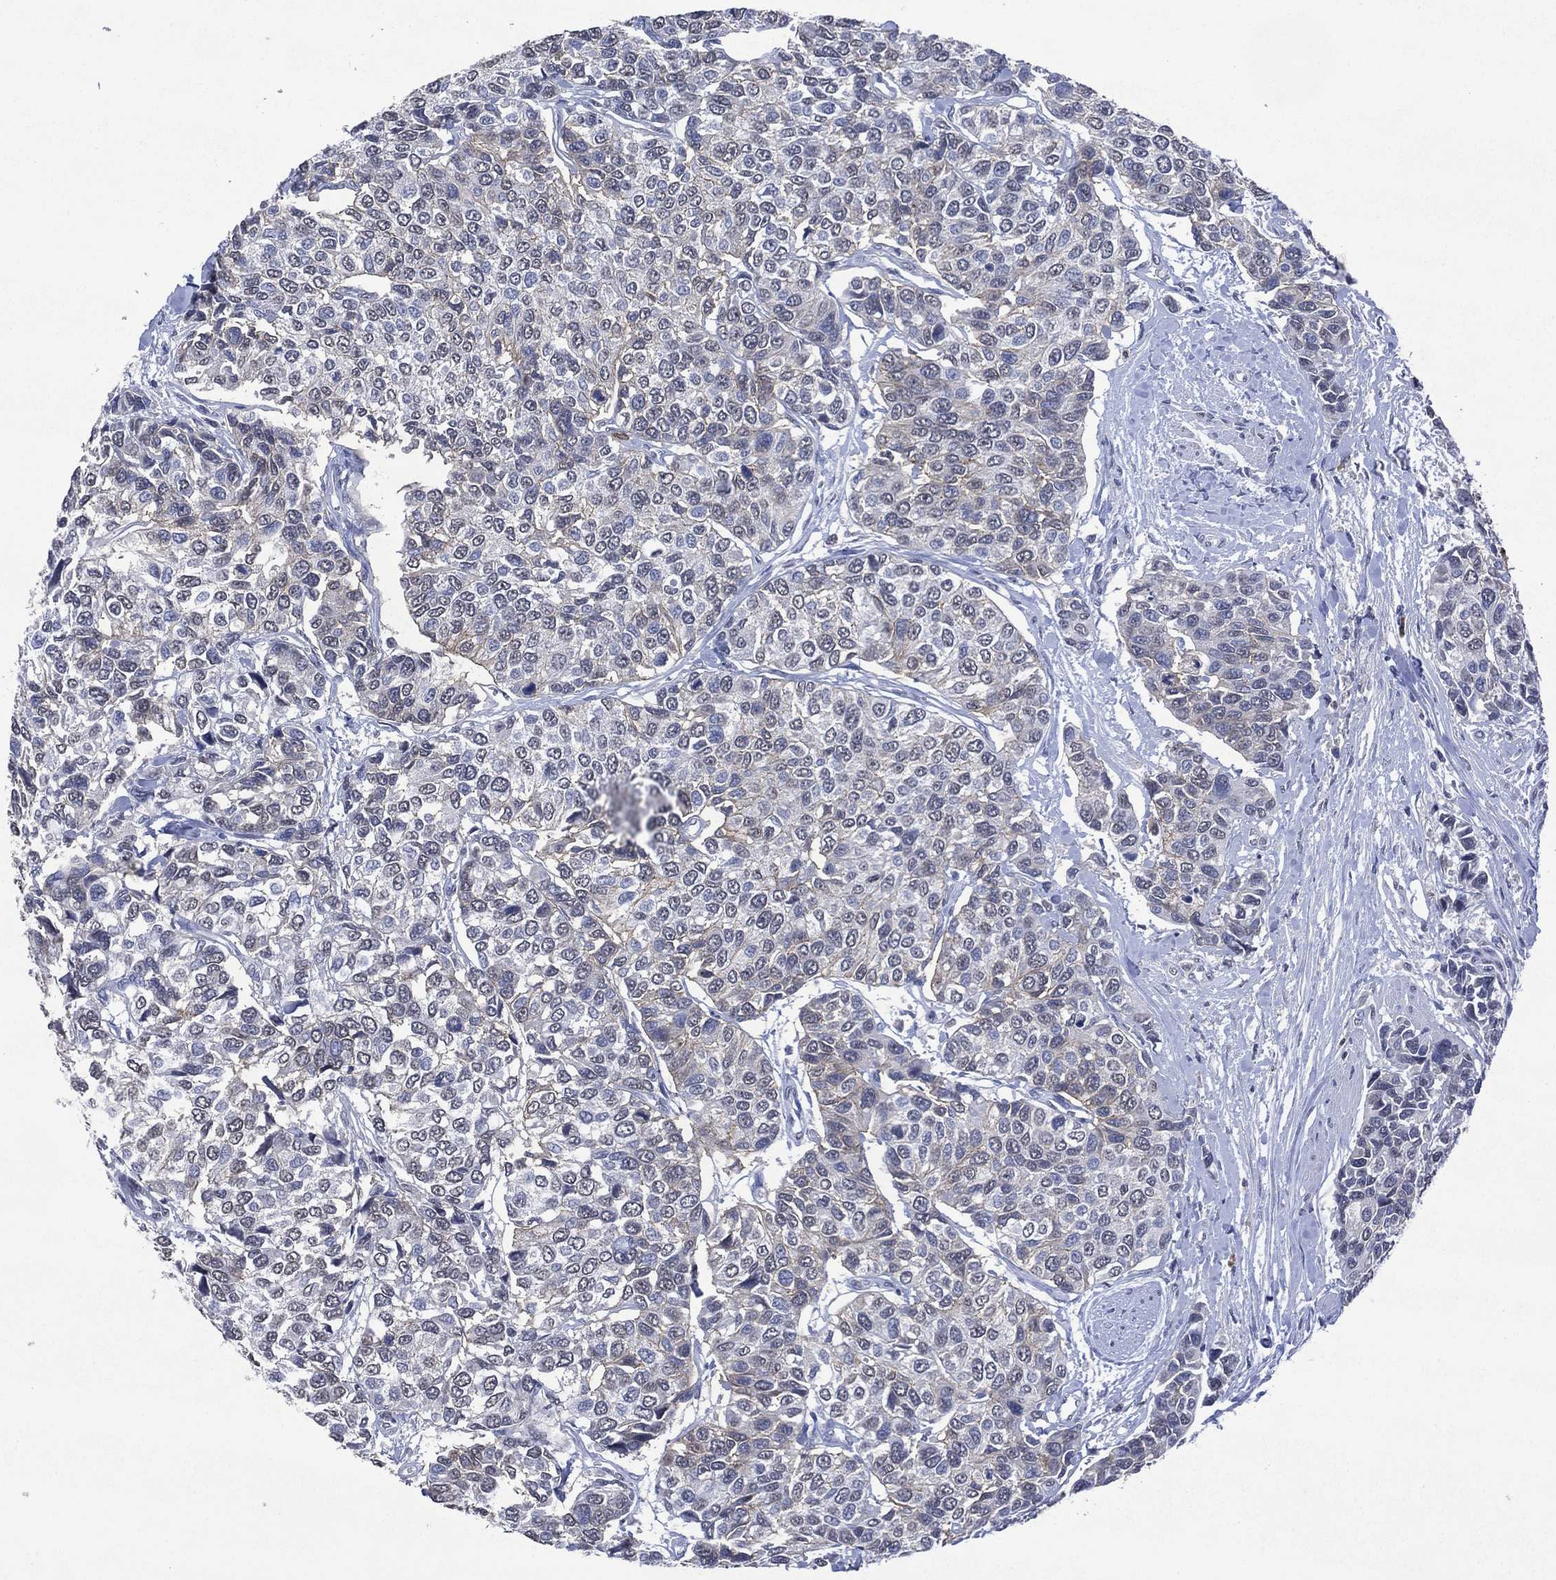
{"staining": {"intensity": "negative", "quantity": "none", "location": "none"}, "tissue": "urothelial cancer", "cell_type": "Tumor cells", "image_type": "cancer", "snomed": [{"axis": "morphology", "description": "Urothelial carcinoma, High grade"}, {"axis": "topography", "description": "Urinary bladder"}], "caption": "High power microscopy micrograph of an immunohistochemistry micrograph of urothelial cancer, revealing no significant expression in tumor cells.", "gene": "ASB10", "patient": {"sex": "male", "age": 77}}